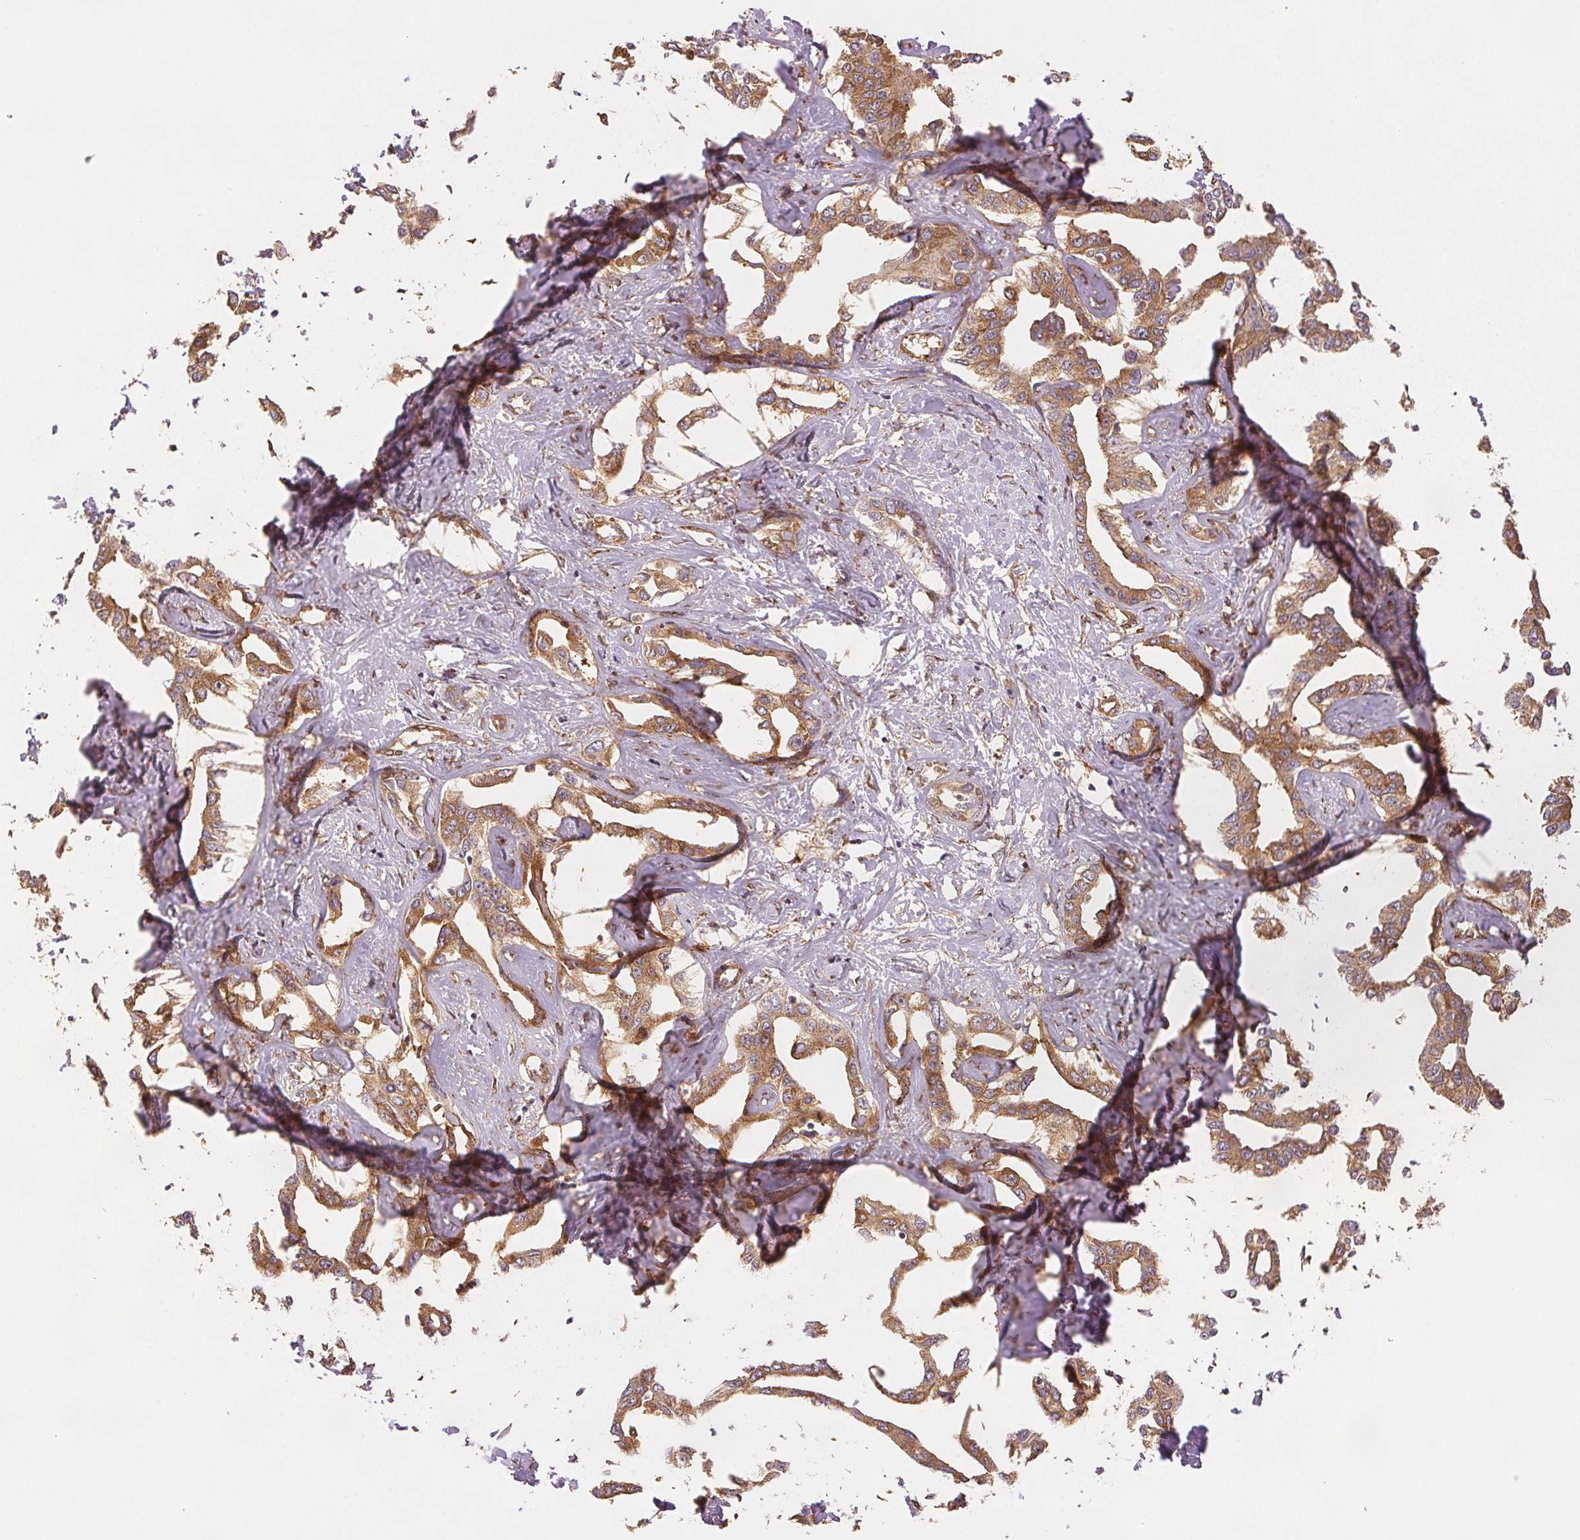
{"staining": {"intensity": "moderate", "quantity": ">75%", "location": "cytoplasmic/membranous"}, "tissue": "liver cancer", "cell_type": "Tumor cells", "image_type": "cancer", "snomed": [{"axis": "morphology", "description": "Cholangiocarcinoma"}, {"axis": "topography", "description": "Liver"}], "caption": "IHC histopathology image of human liver cancer (cholangiocarcinoma) stained for a protein (brown), which reveals medium levels of moderate cytoplasmic/membranous staining in about >75% of tumor cells.", "gene": "DIAPH2", "patient": {"sex": "male", "age": 59}}